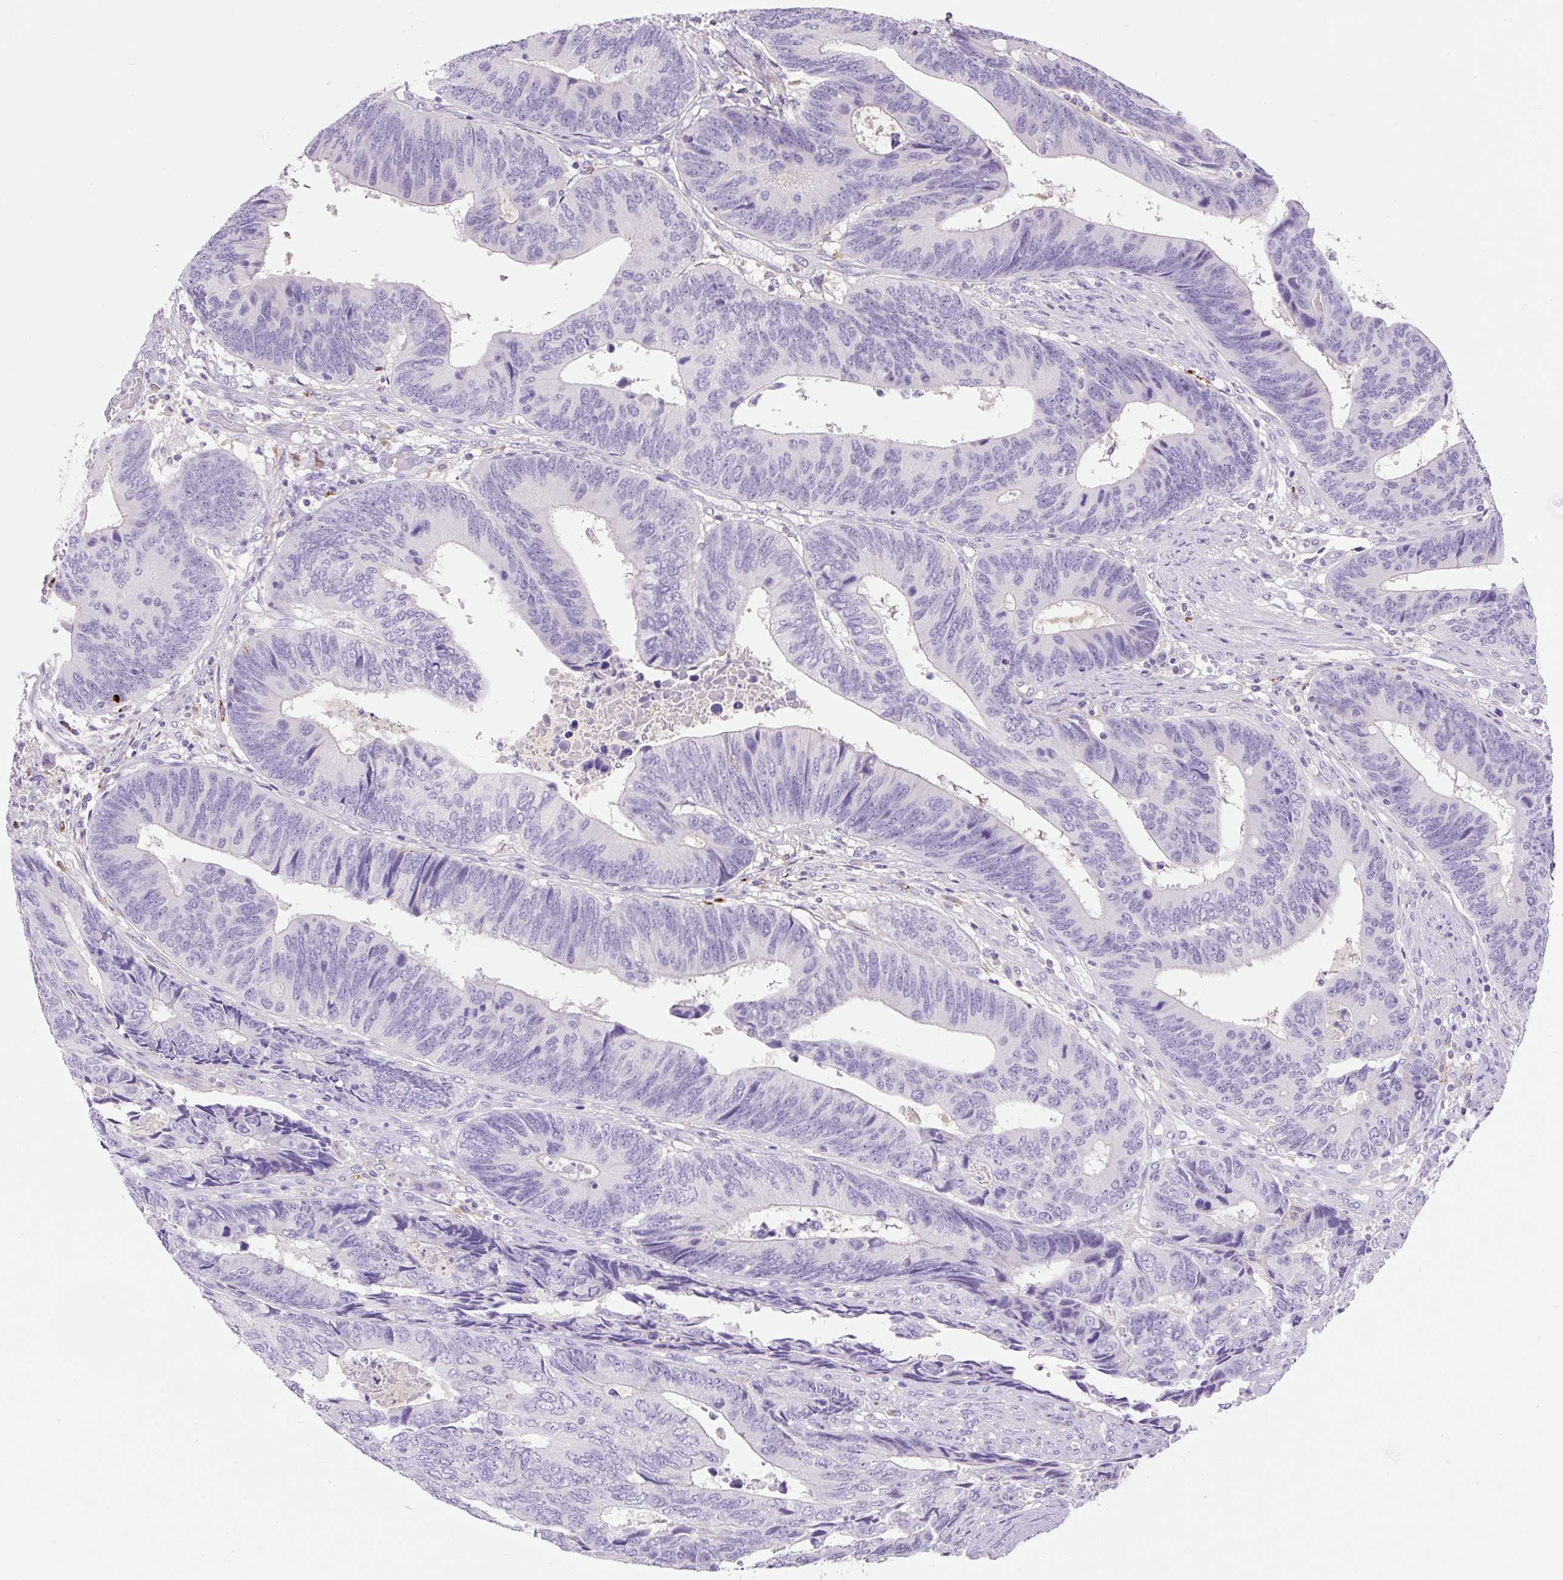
{"staining": {"intensity": "negative", "quantity": "none", "location": "none"}, "tissue": "colorectal cancer", "cell_type": "Tumor cells", "image_type": "cancer", "snomed": [{"axis": "morphology", "description": "Adenocarcinoma, NOS"}, {"axis": "topography", "description": "Colon"}], "caption": "An IHC micrograph of adenocarcinoma (colorectal) is shown. There is no staining in tumor cells of adenocarcinoma (colorectal).", "gene": "TDRD15", "patient": {"sex": "male", "age": 87}}